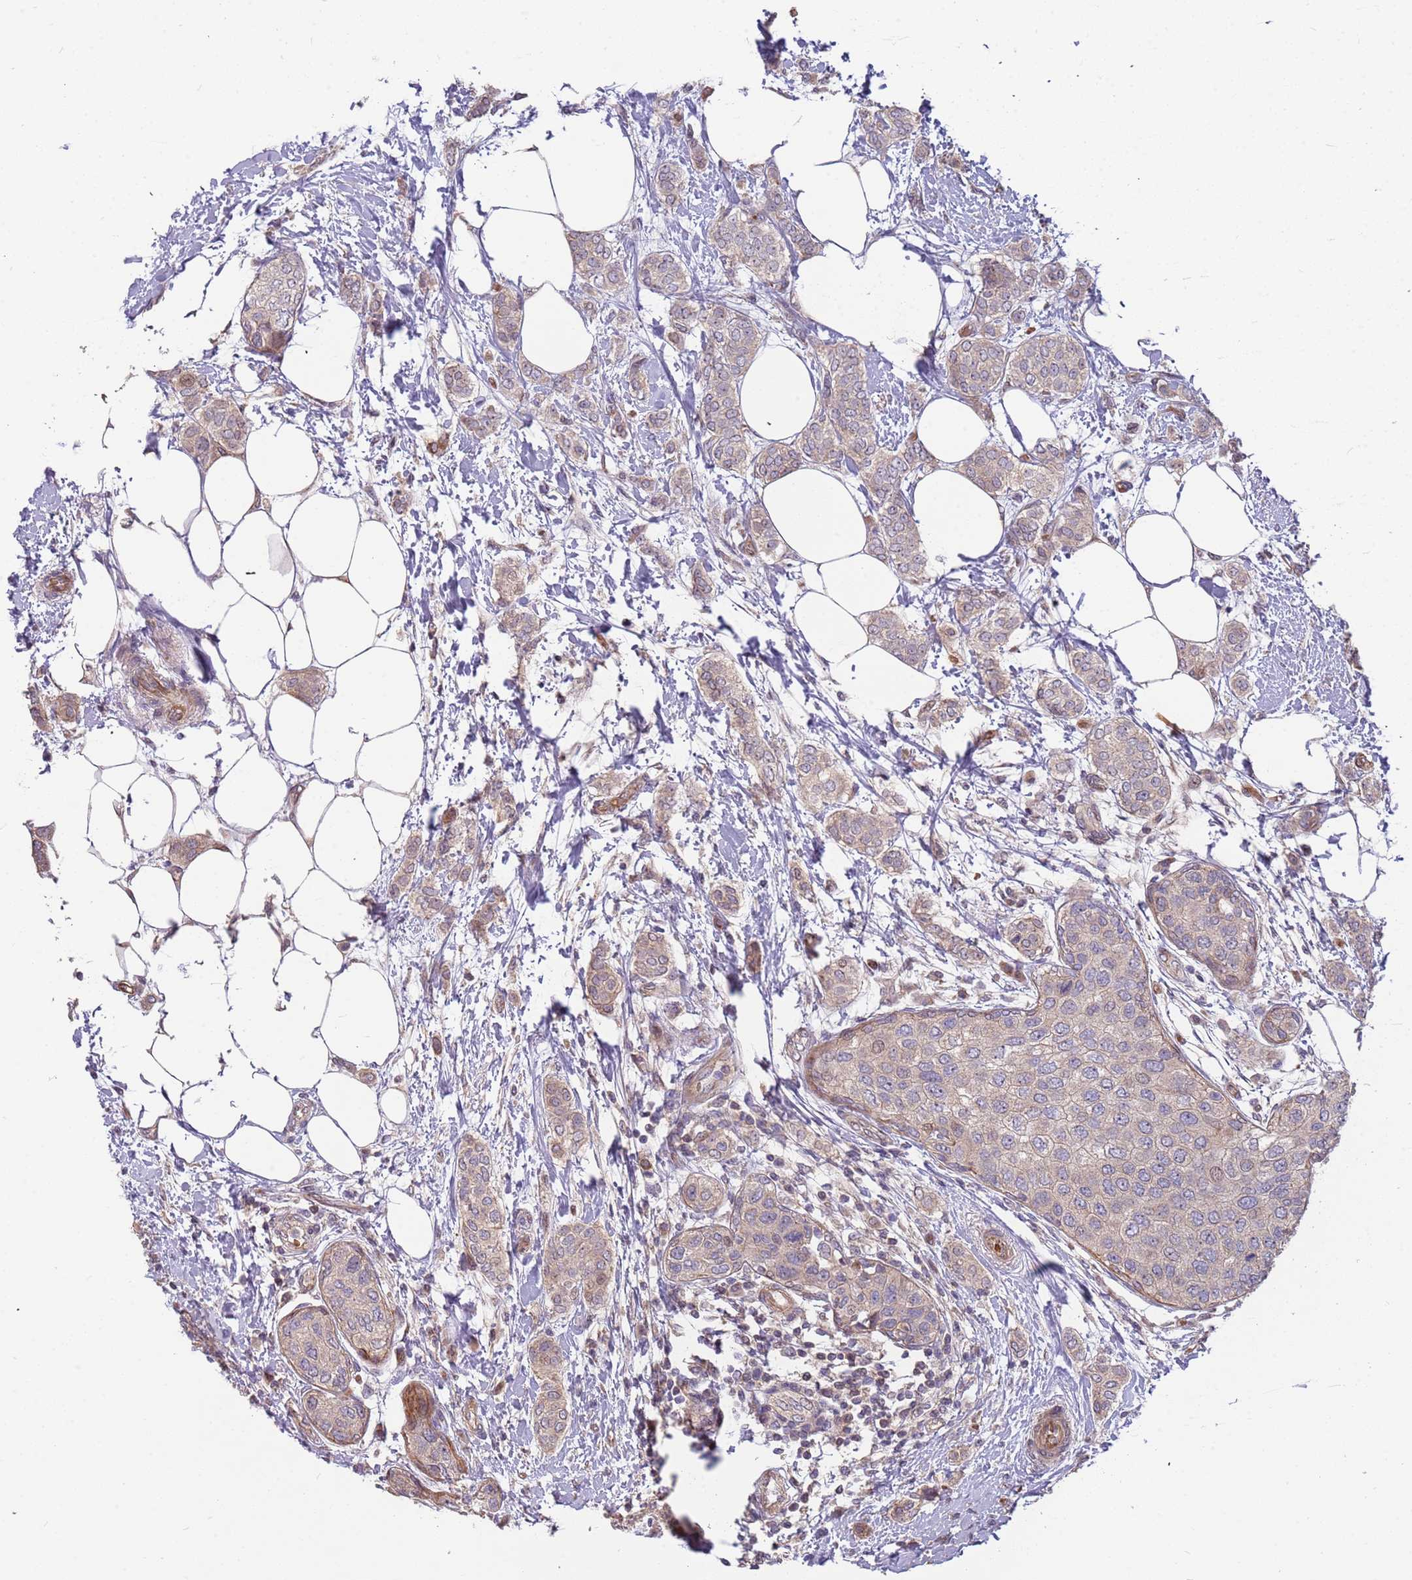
{"staining": {"intensity": "weak", "quantity": "25%-75%", "location": "cytoplasmic/membranous"}, "tissue": "breast cancer", "cell_type": "Tumor cells", "image_type": "cancer", "snomed": [{"axis": "morphology", "description": "Duct carcinoma"}, {"axis": "topography", "description": "Breast"}], "caption": "Immunohistochemistry (IHC) of breast cancer (intraductal carcinoma) displays low levels of weak cytoplasmic/membranous staining in about 25%-75% of tumor cells.", "gene": "TRAPPC6B", "patient": {"sex": "female", "age": 72}}